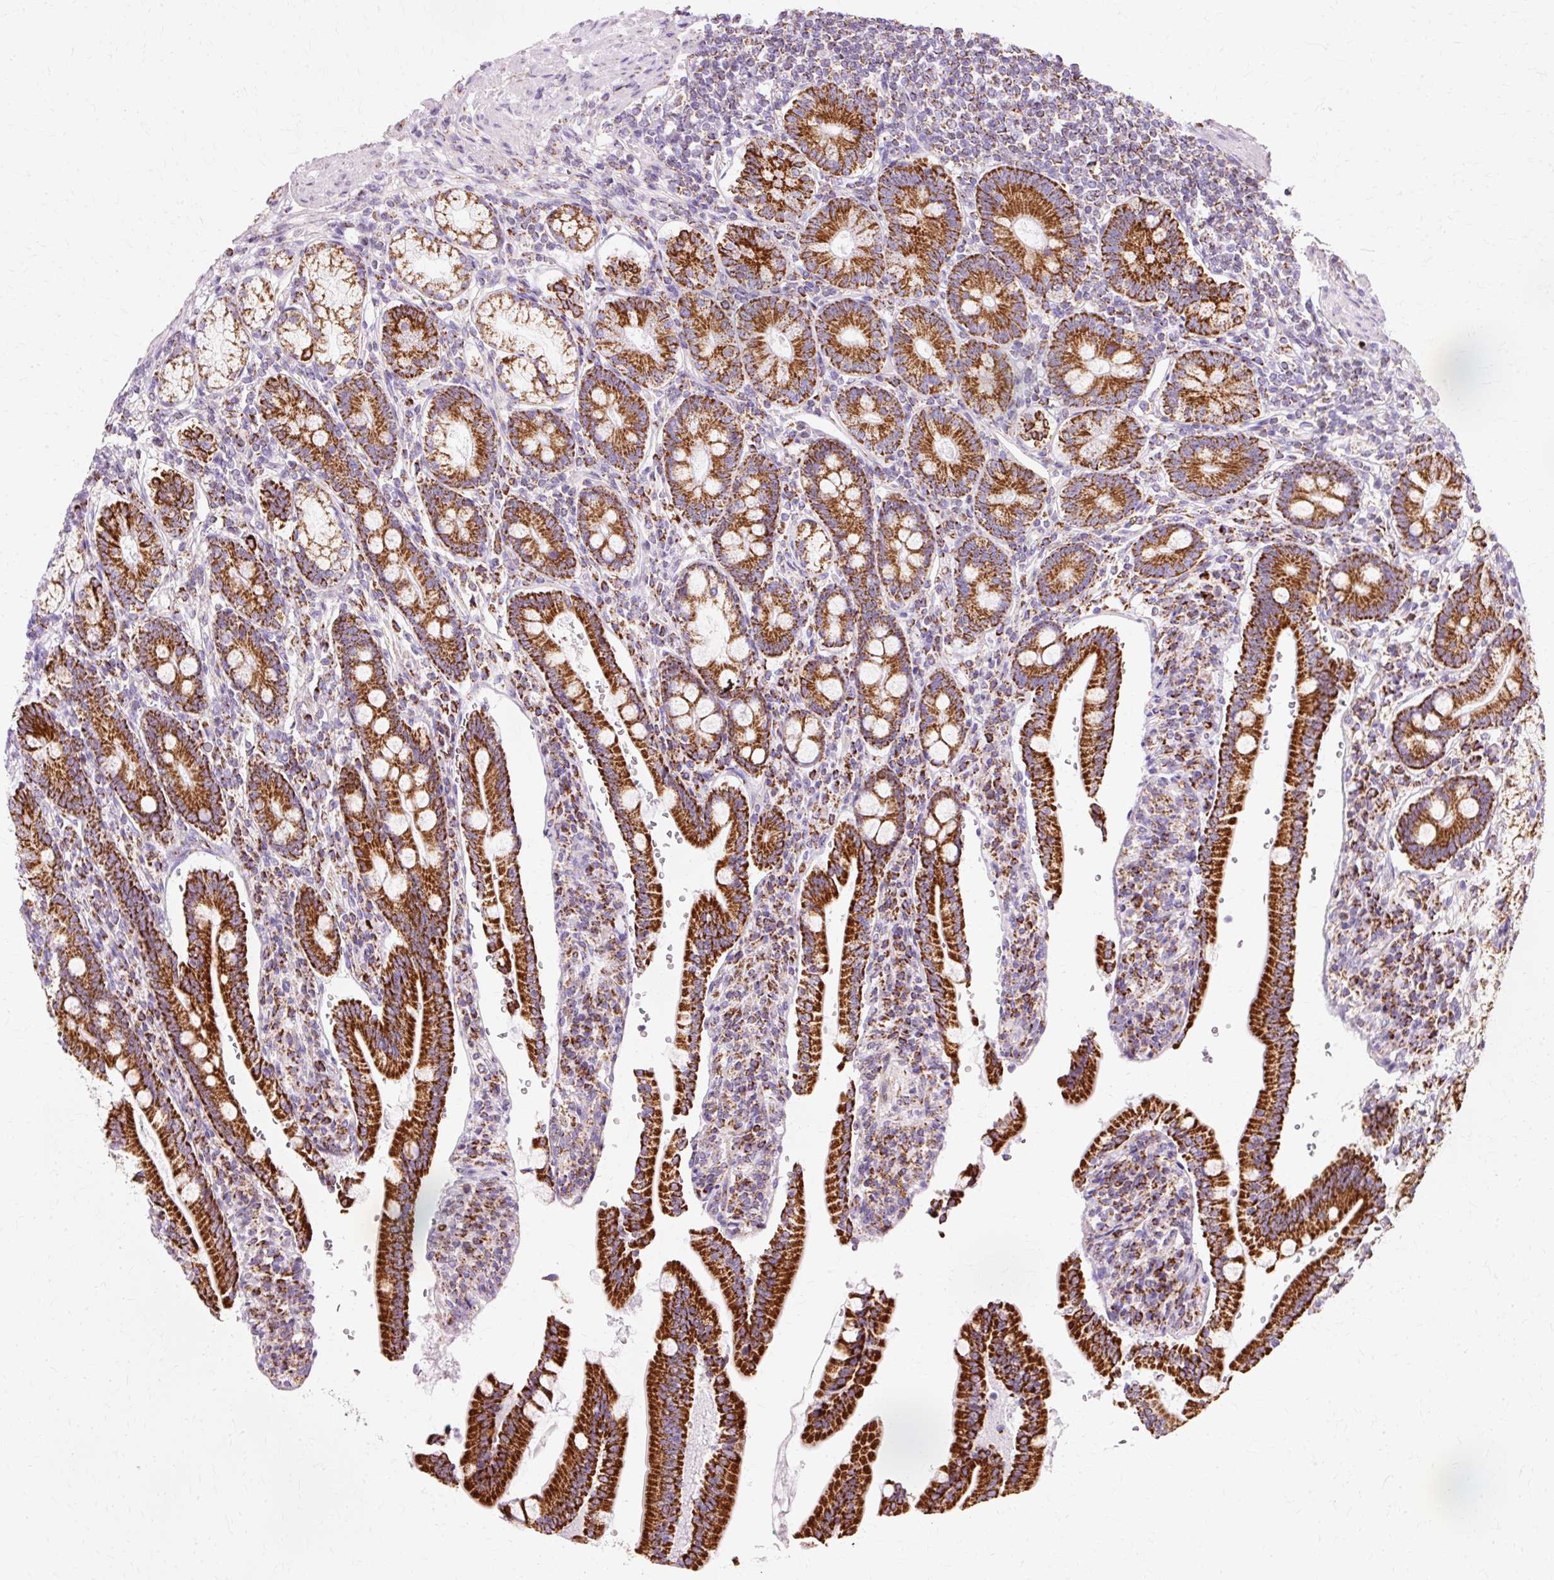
{"staining": {"intensity": "strong", "quantity": ">75%", "location": "cytoplasmic/membranous"}, "tissue": "duodenum", "cell_type": "Glandular cells", "image_type": "normal", "snomed": [{"axis": "morphology", "description": "Normal tissue, NOS"}, {"axis": "topography", "description": "Duodenum"}], "caption": "Approximately >75% of glandular cells in normal duodenum show strong cytoplasmic/membranous protein expression as visualized by brown immunohistochemical staining.", "gene": "ATP5PO", "patient": {"sex": "female", "age": 67}}